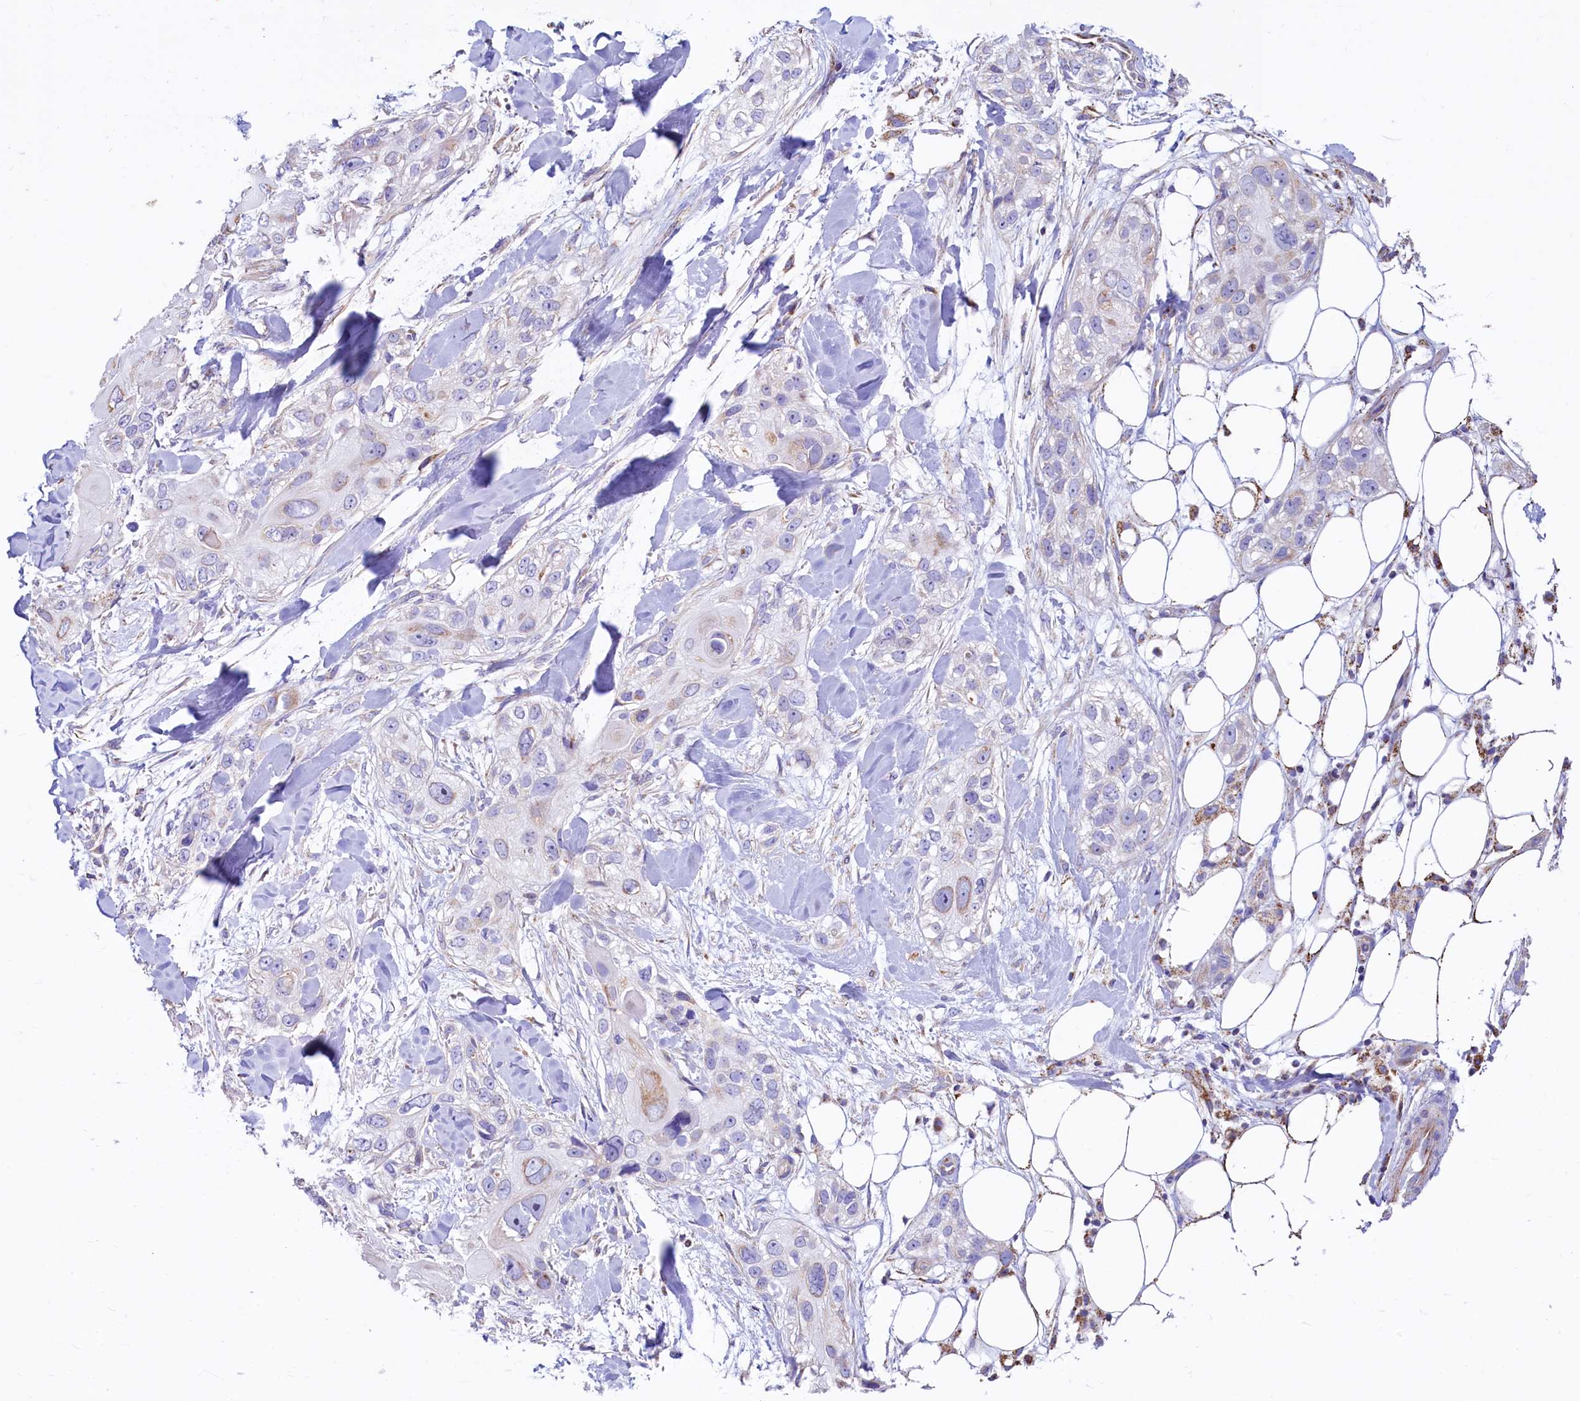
{"staining": {"intensity": "moderate", "quantity": "<25%", "location": "cytoplasmic/membranous"}, "tissue": "skin cancer", "cell_type": "Tumor cells", "image_type": "cancer", "snomed": [{"axis": "morphology", "description": "Normal tissue, NOS"}, {"axis": "morphology", "description": "Squamous cell carcinoma, NOS"}, {"axis": "topography", "description": "Skin"}], "caption": "About <25% of tumor cells in human skin cancer exhibit moderate cytoplasmic/membranous protein positivity as visualized by brown immunohistochemical staining.", "gene": "VWCE", "patient": {"sex": "male", "age": 72}}